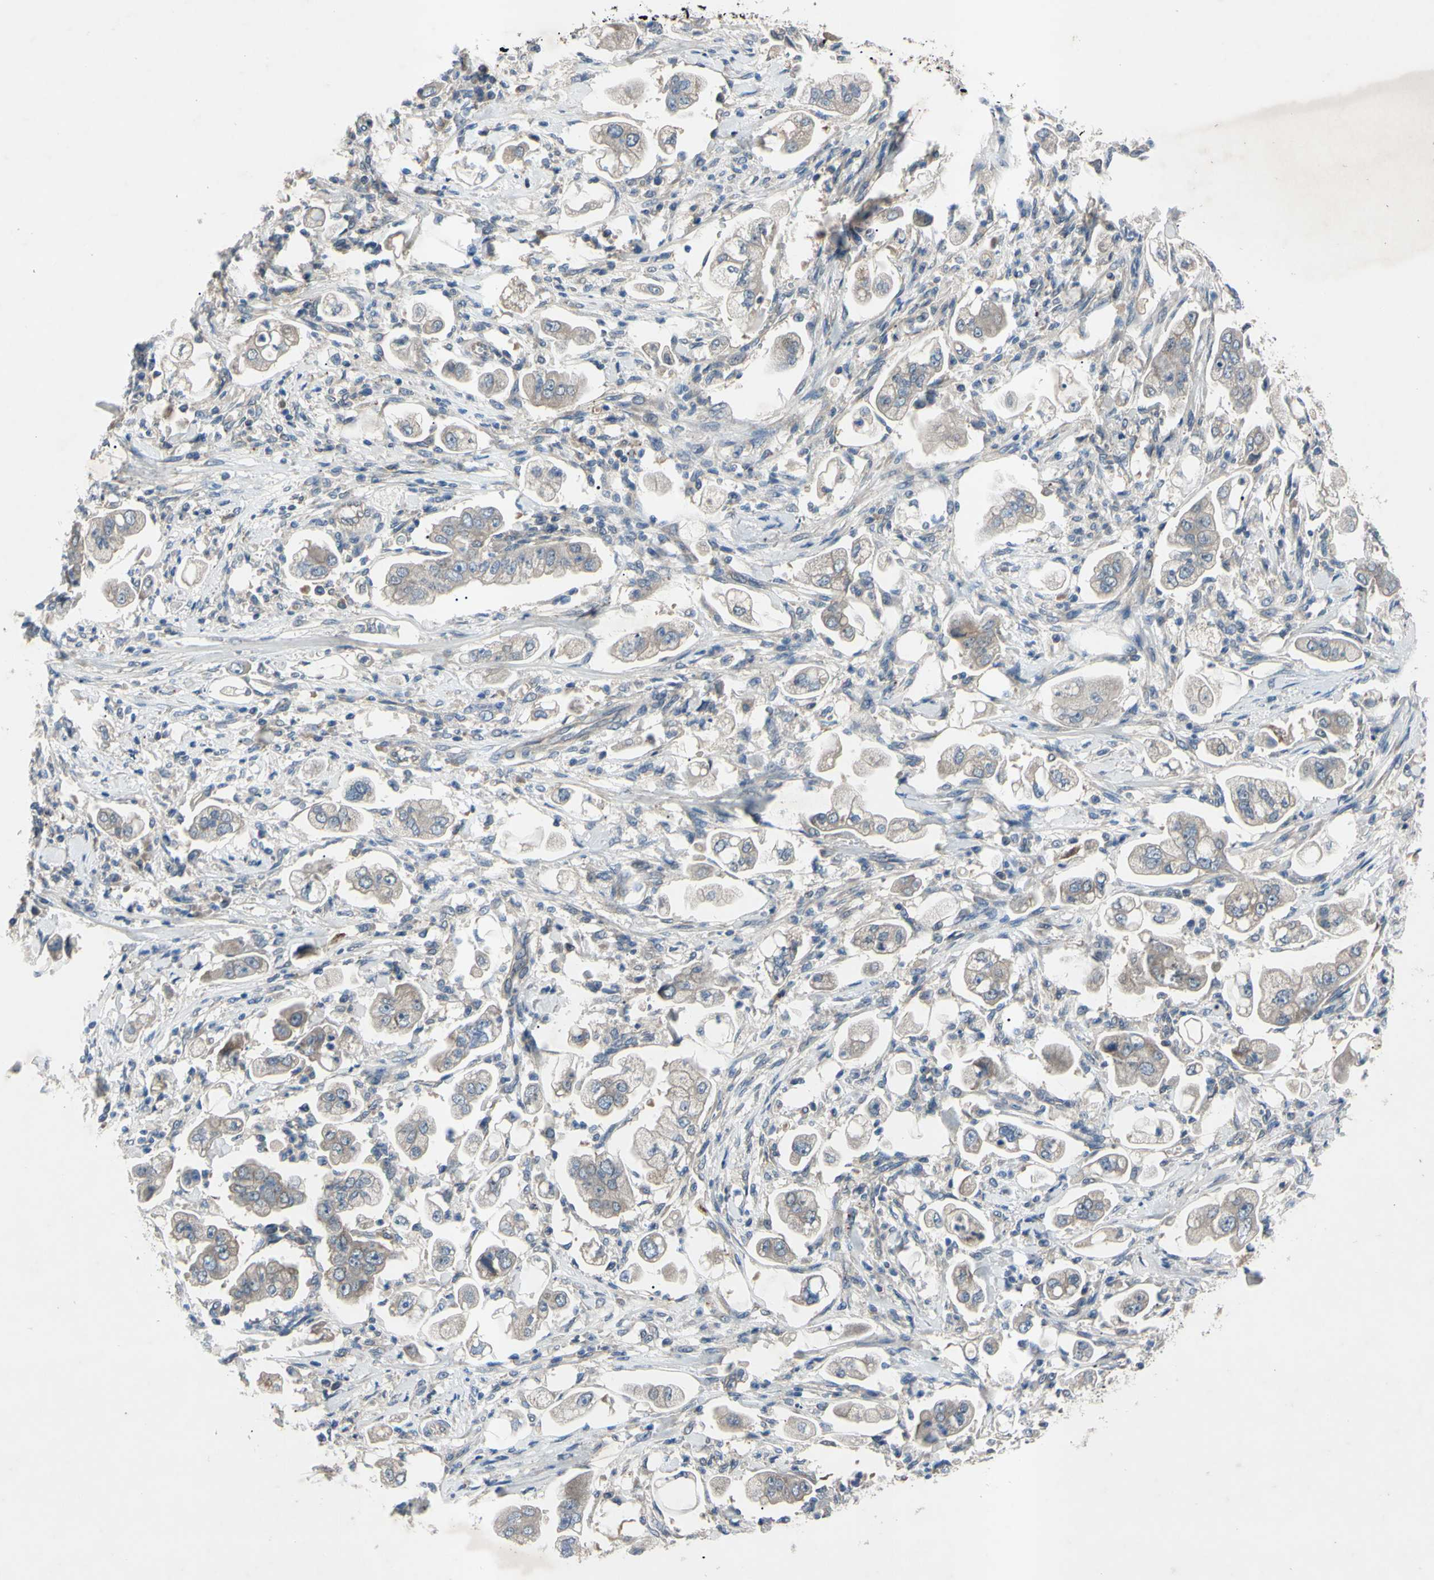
{"staining": {"intensity": "weak", "quantity": ">75%", "location": "cytoplasmic/membranous"}, "tissue": "stomach cancer", "cell_type": "Tumor cells", "image_type": "cancer", "snomed": [{"axis": "morphology", "description": "Adenocarcinoma, NOS"}, {"axis": "topography", "description": "Stomach"}], "caption": "Tumor cells demonstrate low levels of weak cytoplasmic/membranous staining in about >75% of cells in stomach cancer.", "gene": "HILPDA", "patient": {"sex": "male", "age": 62}}